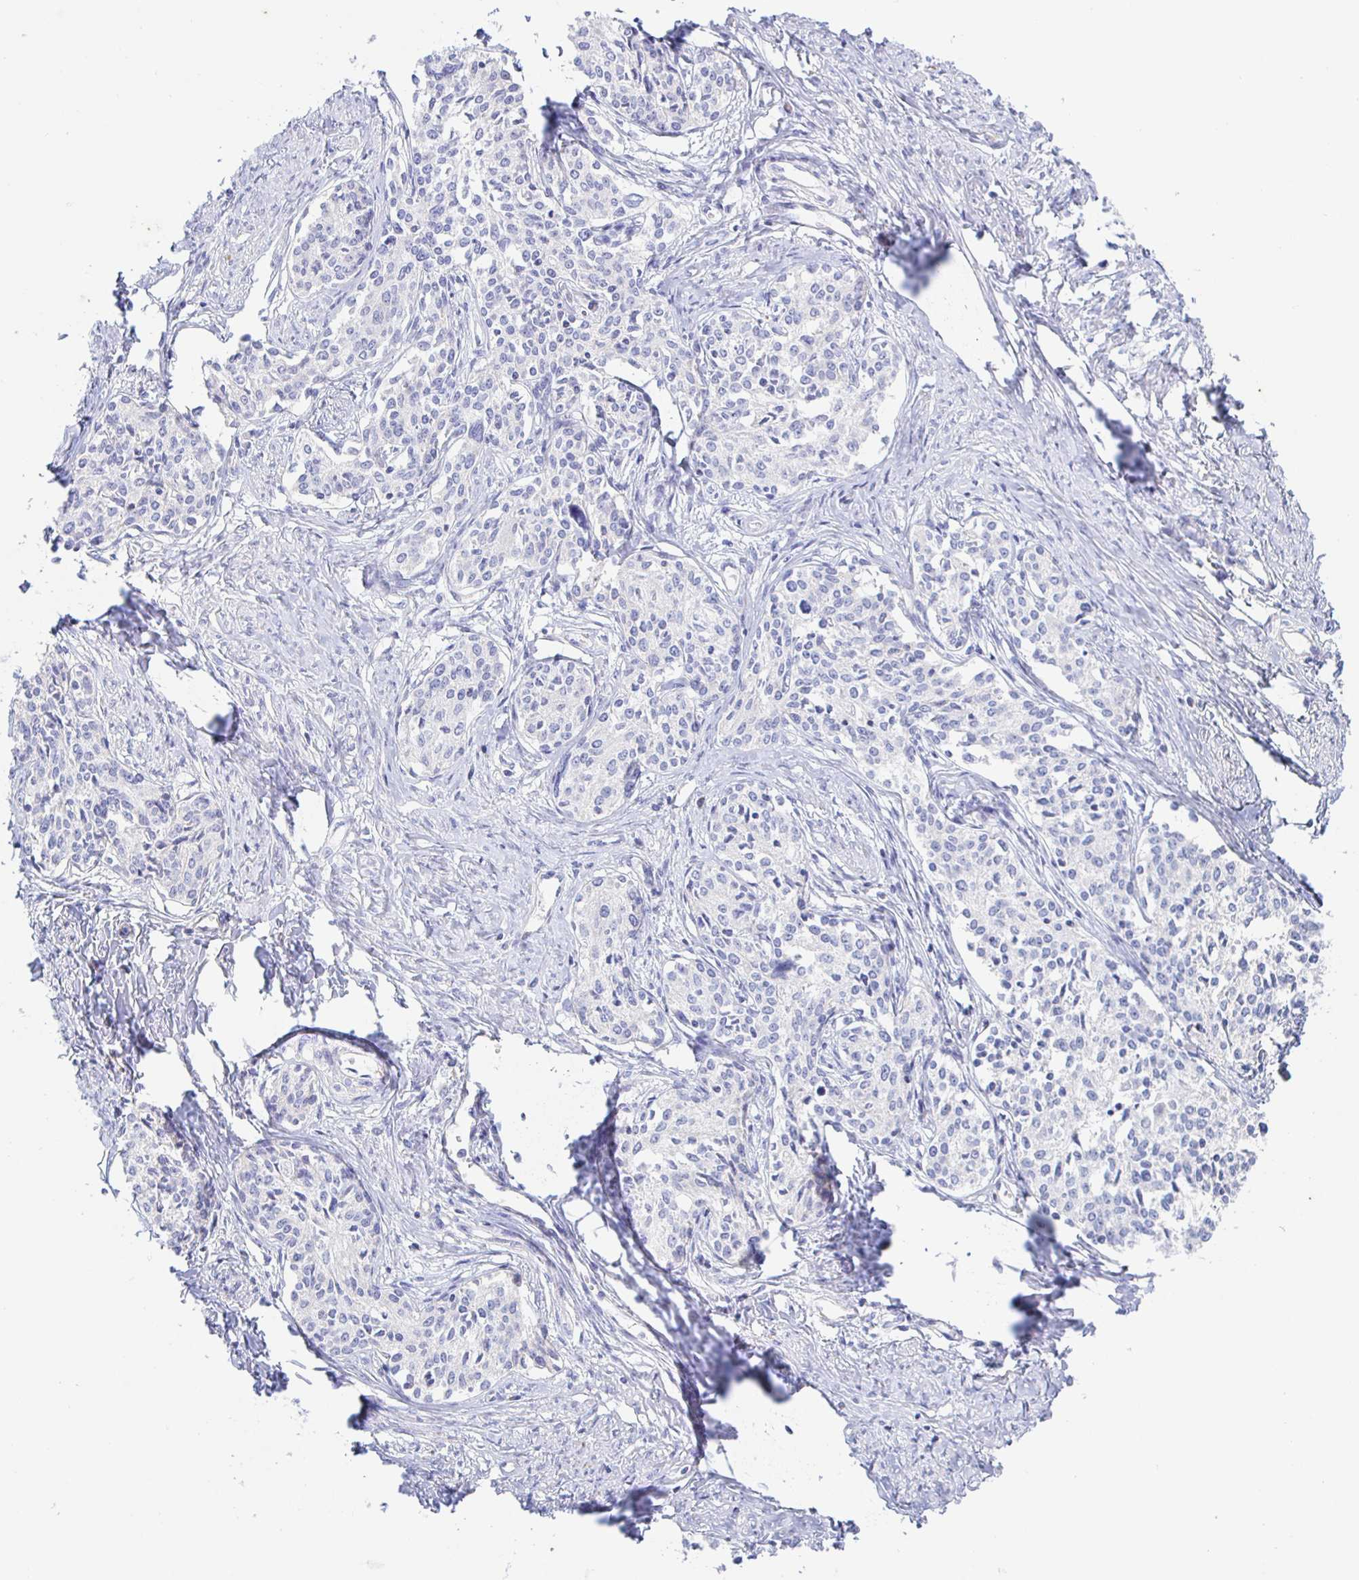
{"staining": {"intensity": "negative", "quantity": "none", "location": "none"}, "tissue": "cervical cancer", "cell_type": "Tumor cells", "image_type": "cancer", "snomed": [{"axis": "morphology", "description": "Squamous cell carcinoma, NOS"}, {"axis": "morphology", "description": "Adenocarcinoma, NOS"}, {"axis": "topography", "description": "Cervix"}], "caption": "Immunohistochemistry (IHC) image of squamous cell carcinoma (cervical) stained for a protein (brown), which exhibits no expression in tumor cells. Nuclei are stained in blue.", "gene": "SYNGR4", "patient": {"sex": "female", "age": 52}}